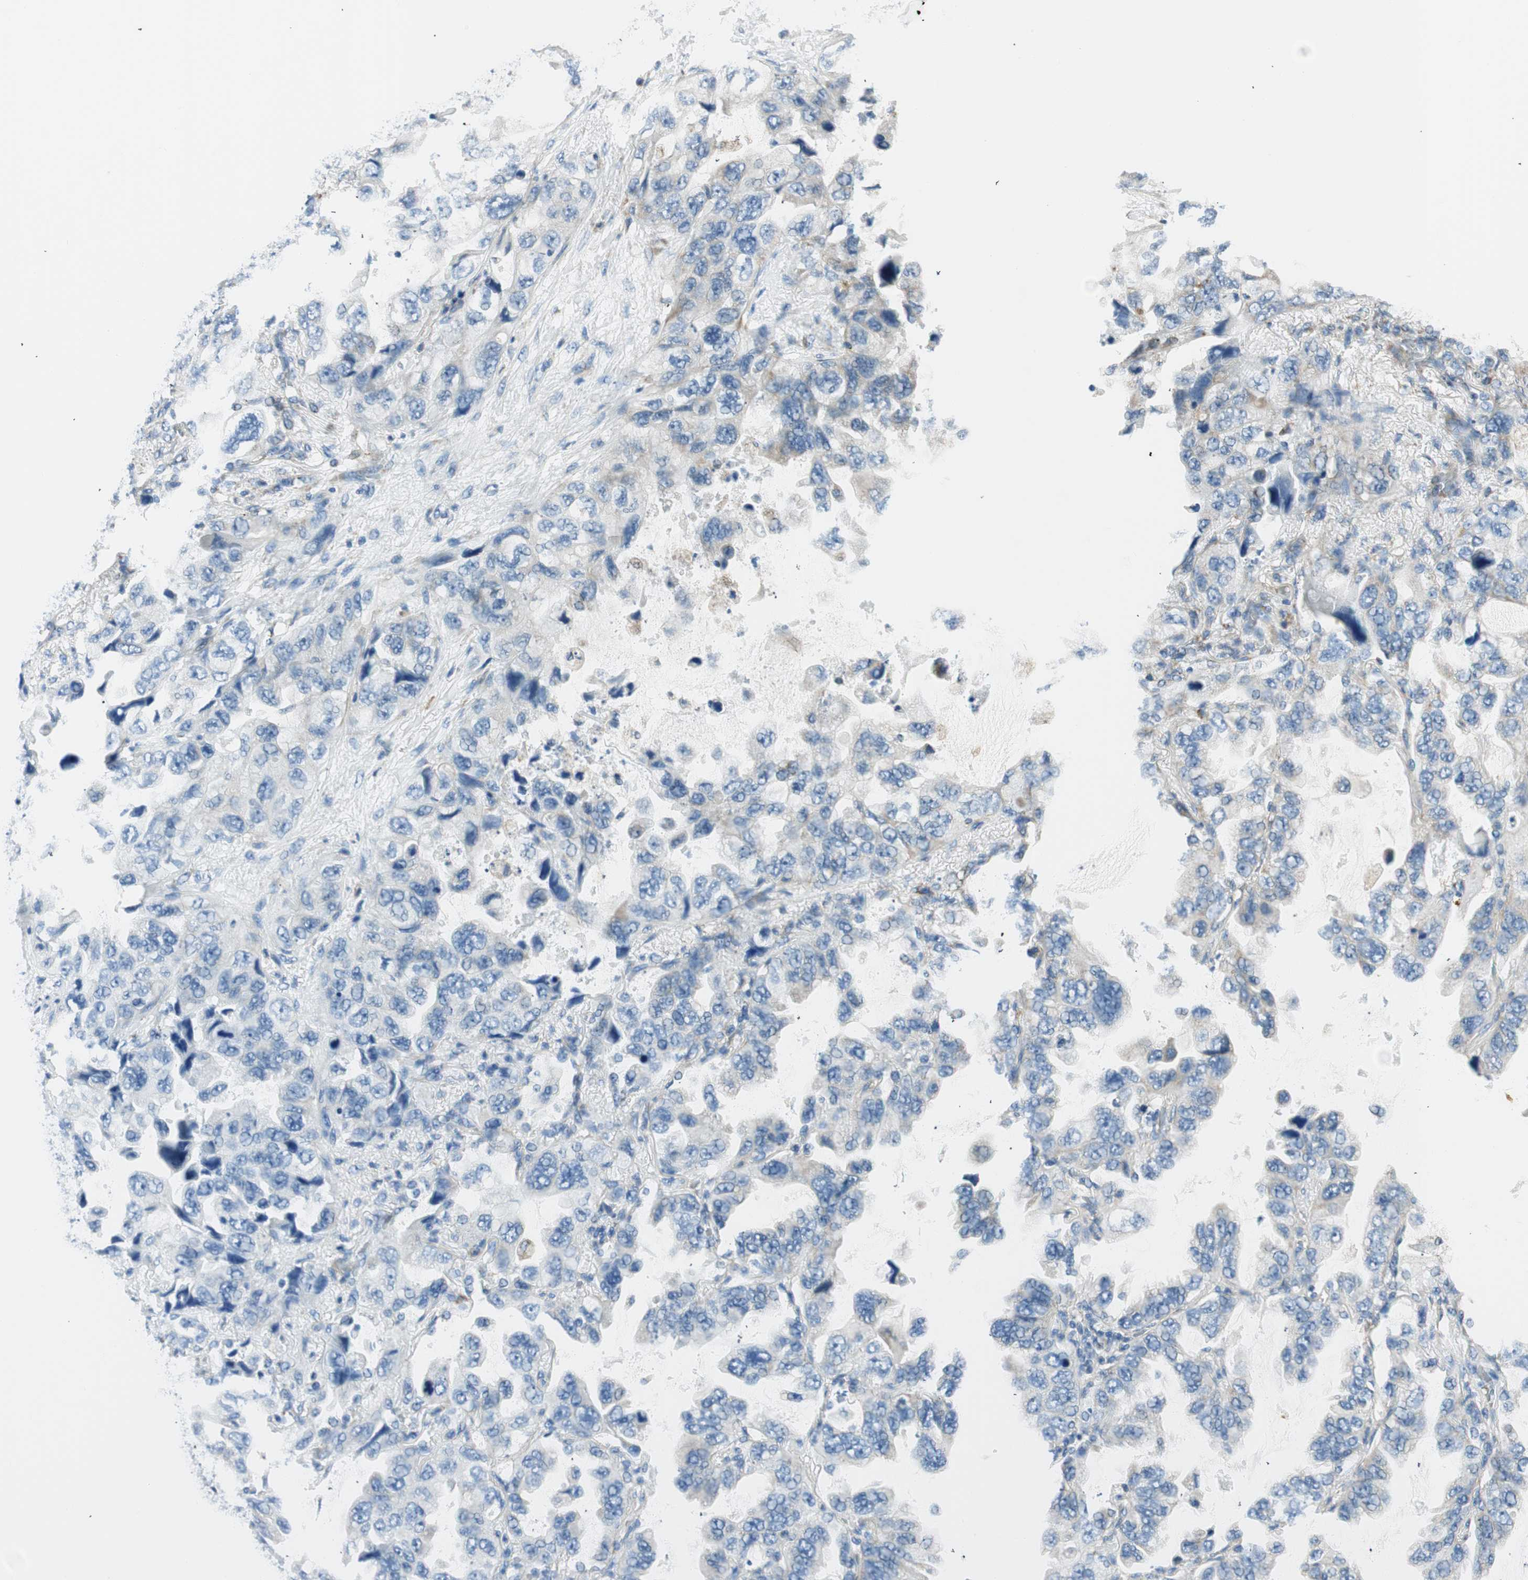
{"staining": {"intensity": "negative", "quantity": "none", "location": "none"}, "tissue": "lung cancer", "cell_type": "Tumor cells", "image_type": "cancer", "snomed": [{"axis": "morphology", "description": "Squamous cell carcinoma, NOS"}, {"axis": "topography", "description": "Lung"}], "caption": "Image shows no protein staining in tumor cells of squamous cell carcinoma (lung) tissue. (Immunohistochemistry (ihc), brightfield microscopy, high magnification).", "gene": "RORB", "patient": {"sex": "female", "age": 73}}